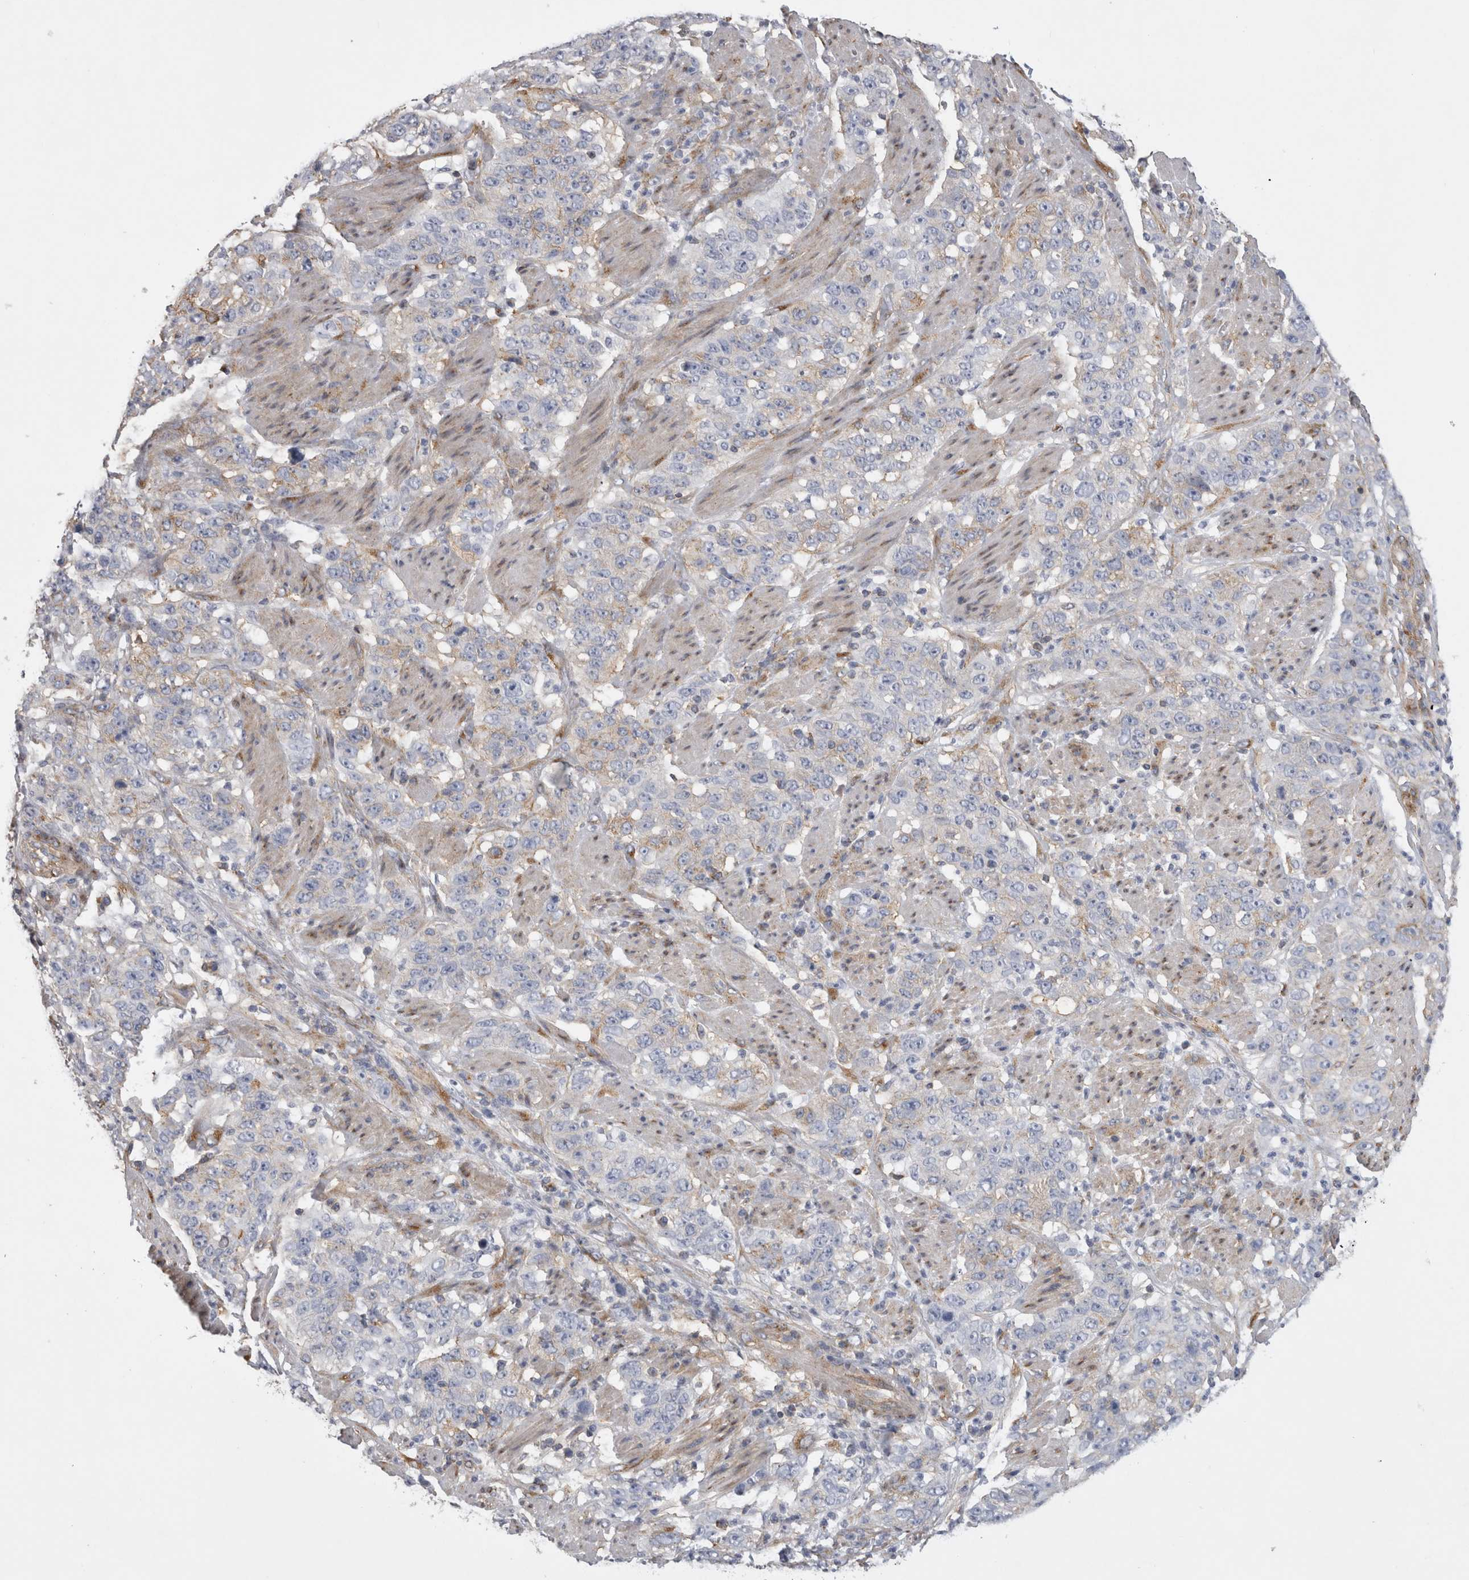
{"staining": {"intensity": "weak", "quantity": "25%-75%", "location": "cytoplasmic/membranous"}, "tissue": "stomach cancer", "cell_type": "Tumor cells", "image_type": "cancer", "snomed": [{"axis": "morphology", "description": "Adenocarcinoma, NOS"}, {"axis": "topography", "description": "Stomach"}], "caption": "Brown immunohistochemical staining in stomach adenocarcinoma exhibits weak cytoplasmic/membranous positivity in about 25%-75% of tumor cells. The protein of interest is shown in brown color, while the nuclei are stained blue.", "gene": "ATXN3", "patient": {"sex": "male", "age": 48}}